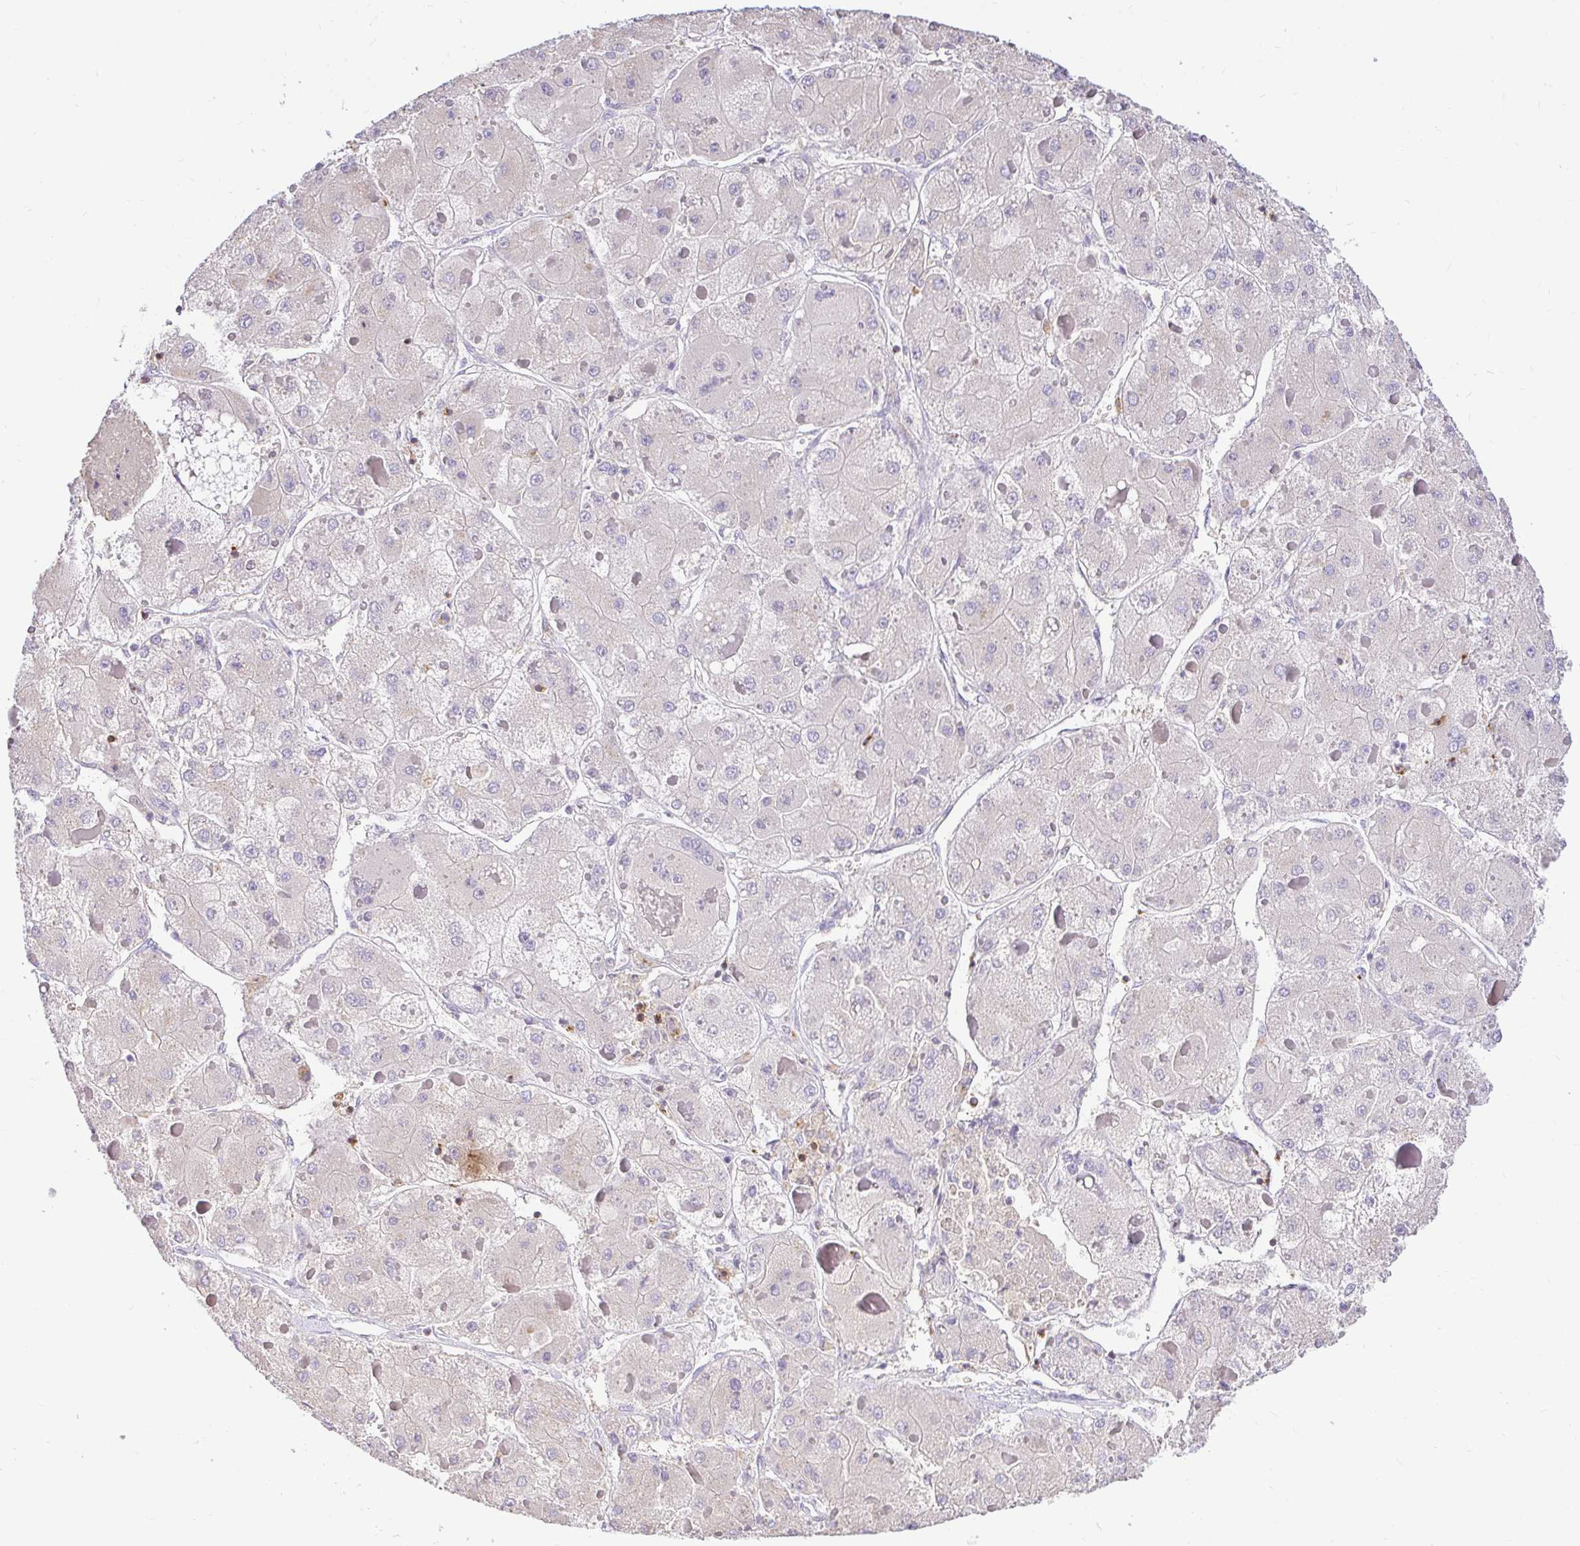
{"staining": {"intensity": "negative", "quantity": "none", "location": "none"}, "tissue": "liver cancer", "cell_type": "Tumor cells", "image_type": "cancer", "snomed": [{"axis": "morphology", "description": "Carcinoma, Hepatocellular, NOS"}, {"axis": "topography", "description": "Liver"}], "caption": "This is a histopathology image of IHC staining of liver cancer (hepatocellular carcinoma), which shows no staining in tumor cells.", "gene": "SKAP1", "patient": {"sex": "female", "age": 73}}